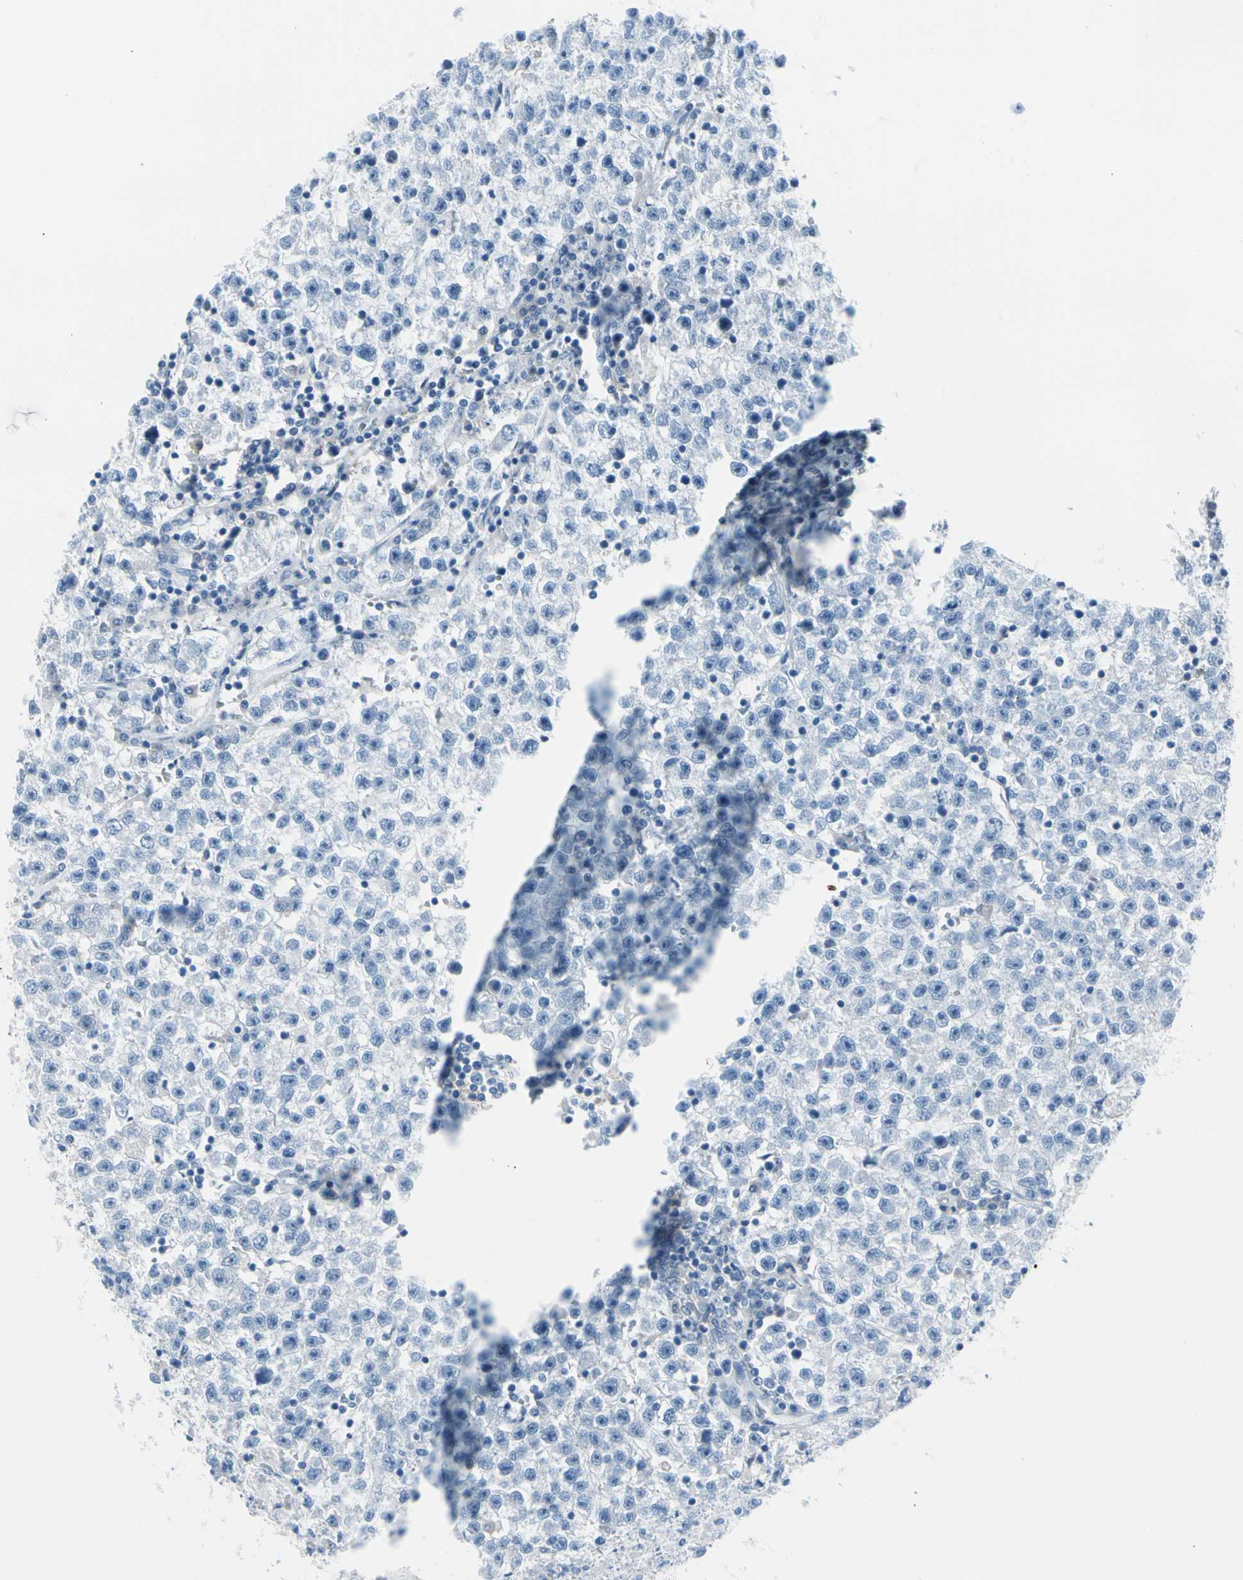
{"staining": {"intensity": "negative", "quantity": "none", "location": "none"}, "tissue": "testis cancer", "cell_type": "Tumor cells", "image_type": "cancer", "snomed": [{"axis": "morphology", "description": "Seminoma, NOS"}, {"axis": "topography", "description": "Testis"}], "caption": "The immunohistochemistry photomicrograph has no significant staining in tumor cells of testis seminoma tissue. (Brightfield microscopy of DAB (3,3'-diaminobenzidine) immunohistochemistry (IHC) at high magnification).", "gene": "TPO", "patient": {"sex": "male", "age": 22}}